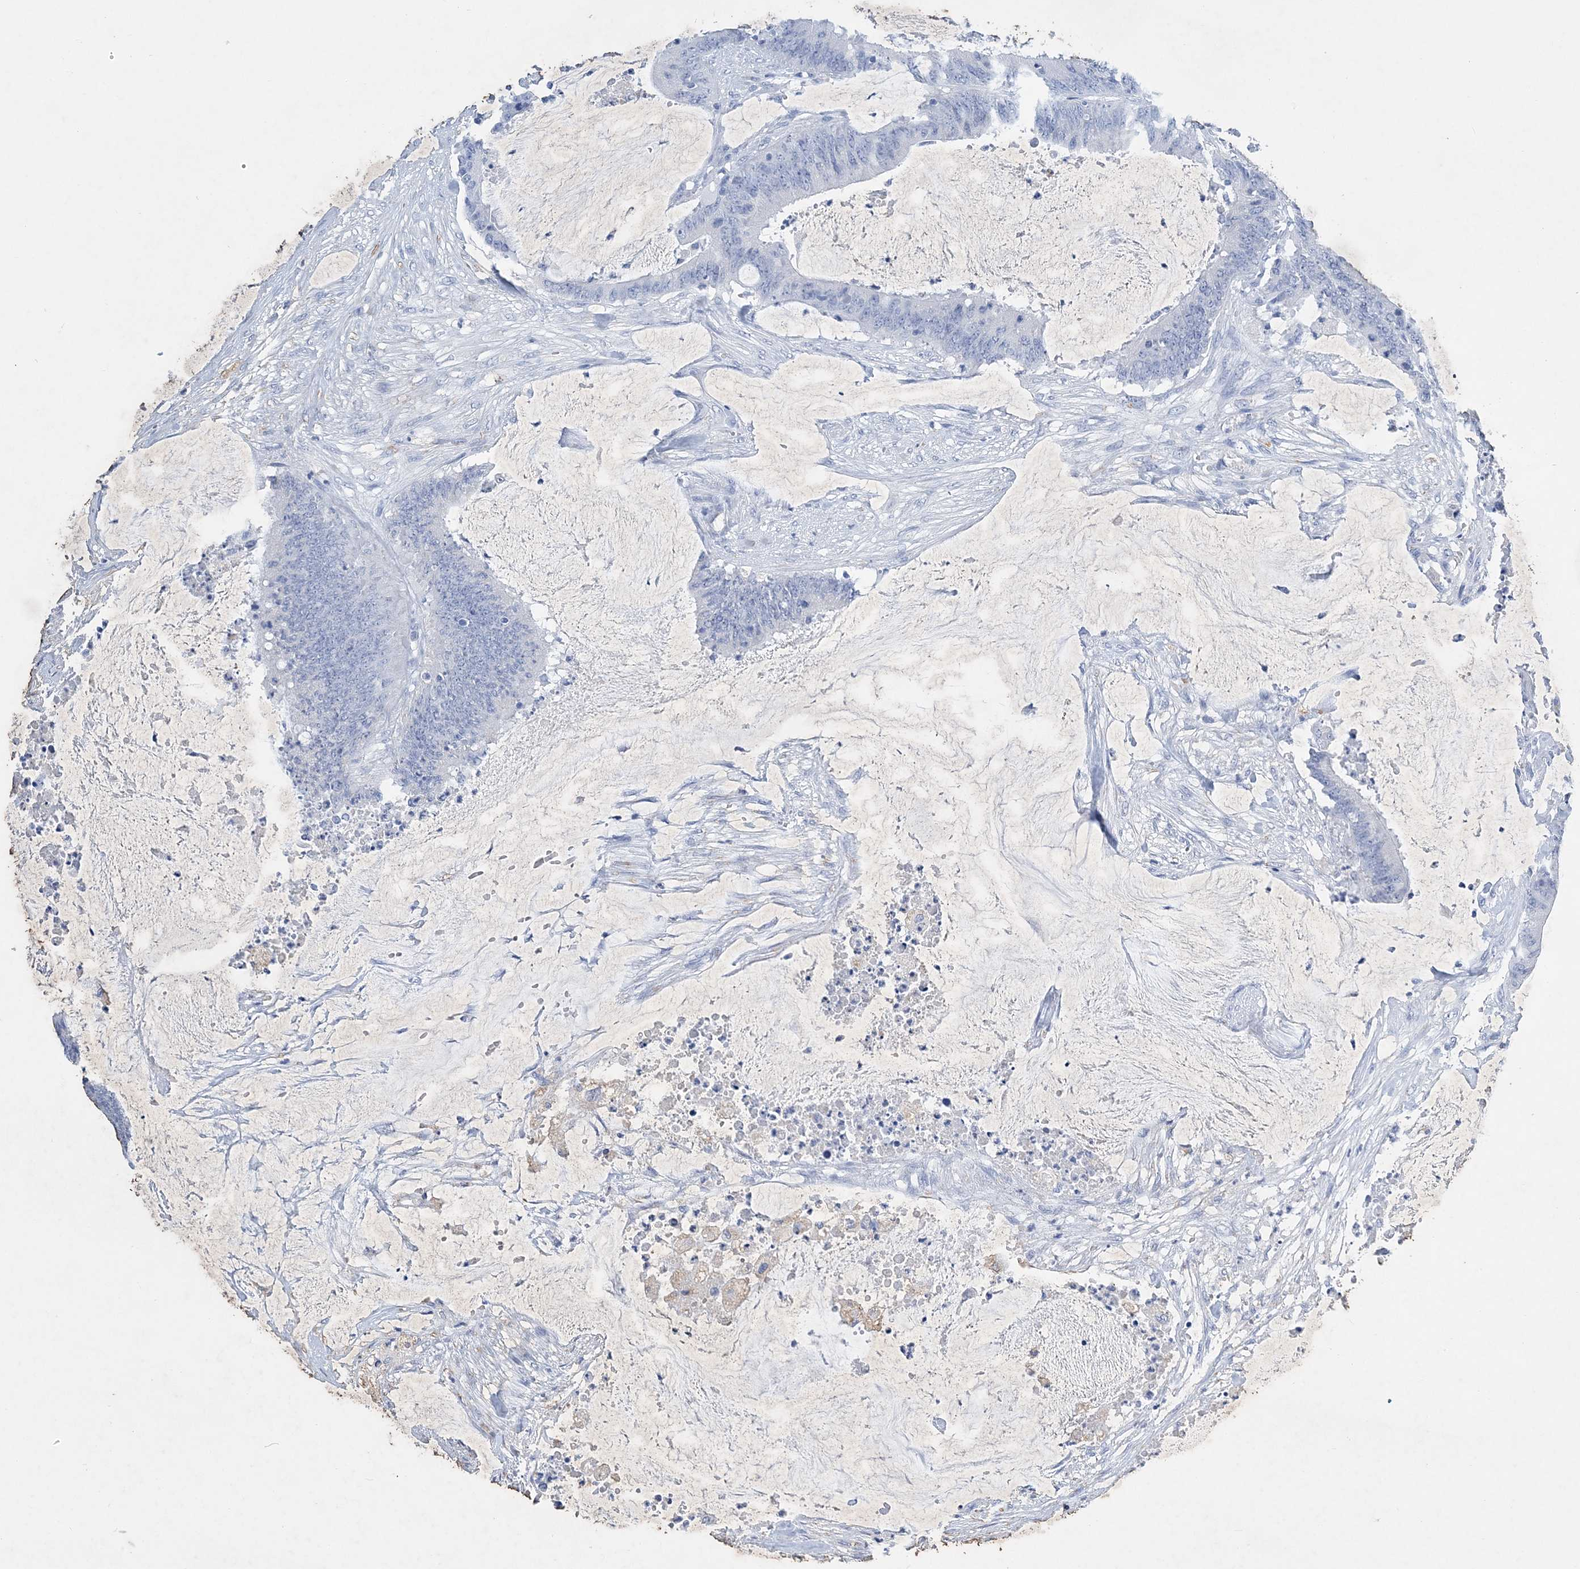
{"staining": {"intensity": "negative", "quantity": "none", "location": "none"}, "tissue": "colorectal cancer", "cell_type": "Tumor cells", "image_type": "cancer", "snomed": [{"axis": "morphology", "description": "Adenocarcinoma, NOS"}, {"axis": "topography", "description": "Rectum"}], "caption": "There is no significant staining in tumor cells of colorectal cancer.", "gene": "COPS8", "patient": {"sex": "female", "age": 66}}